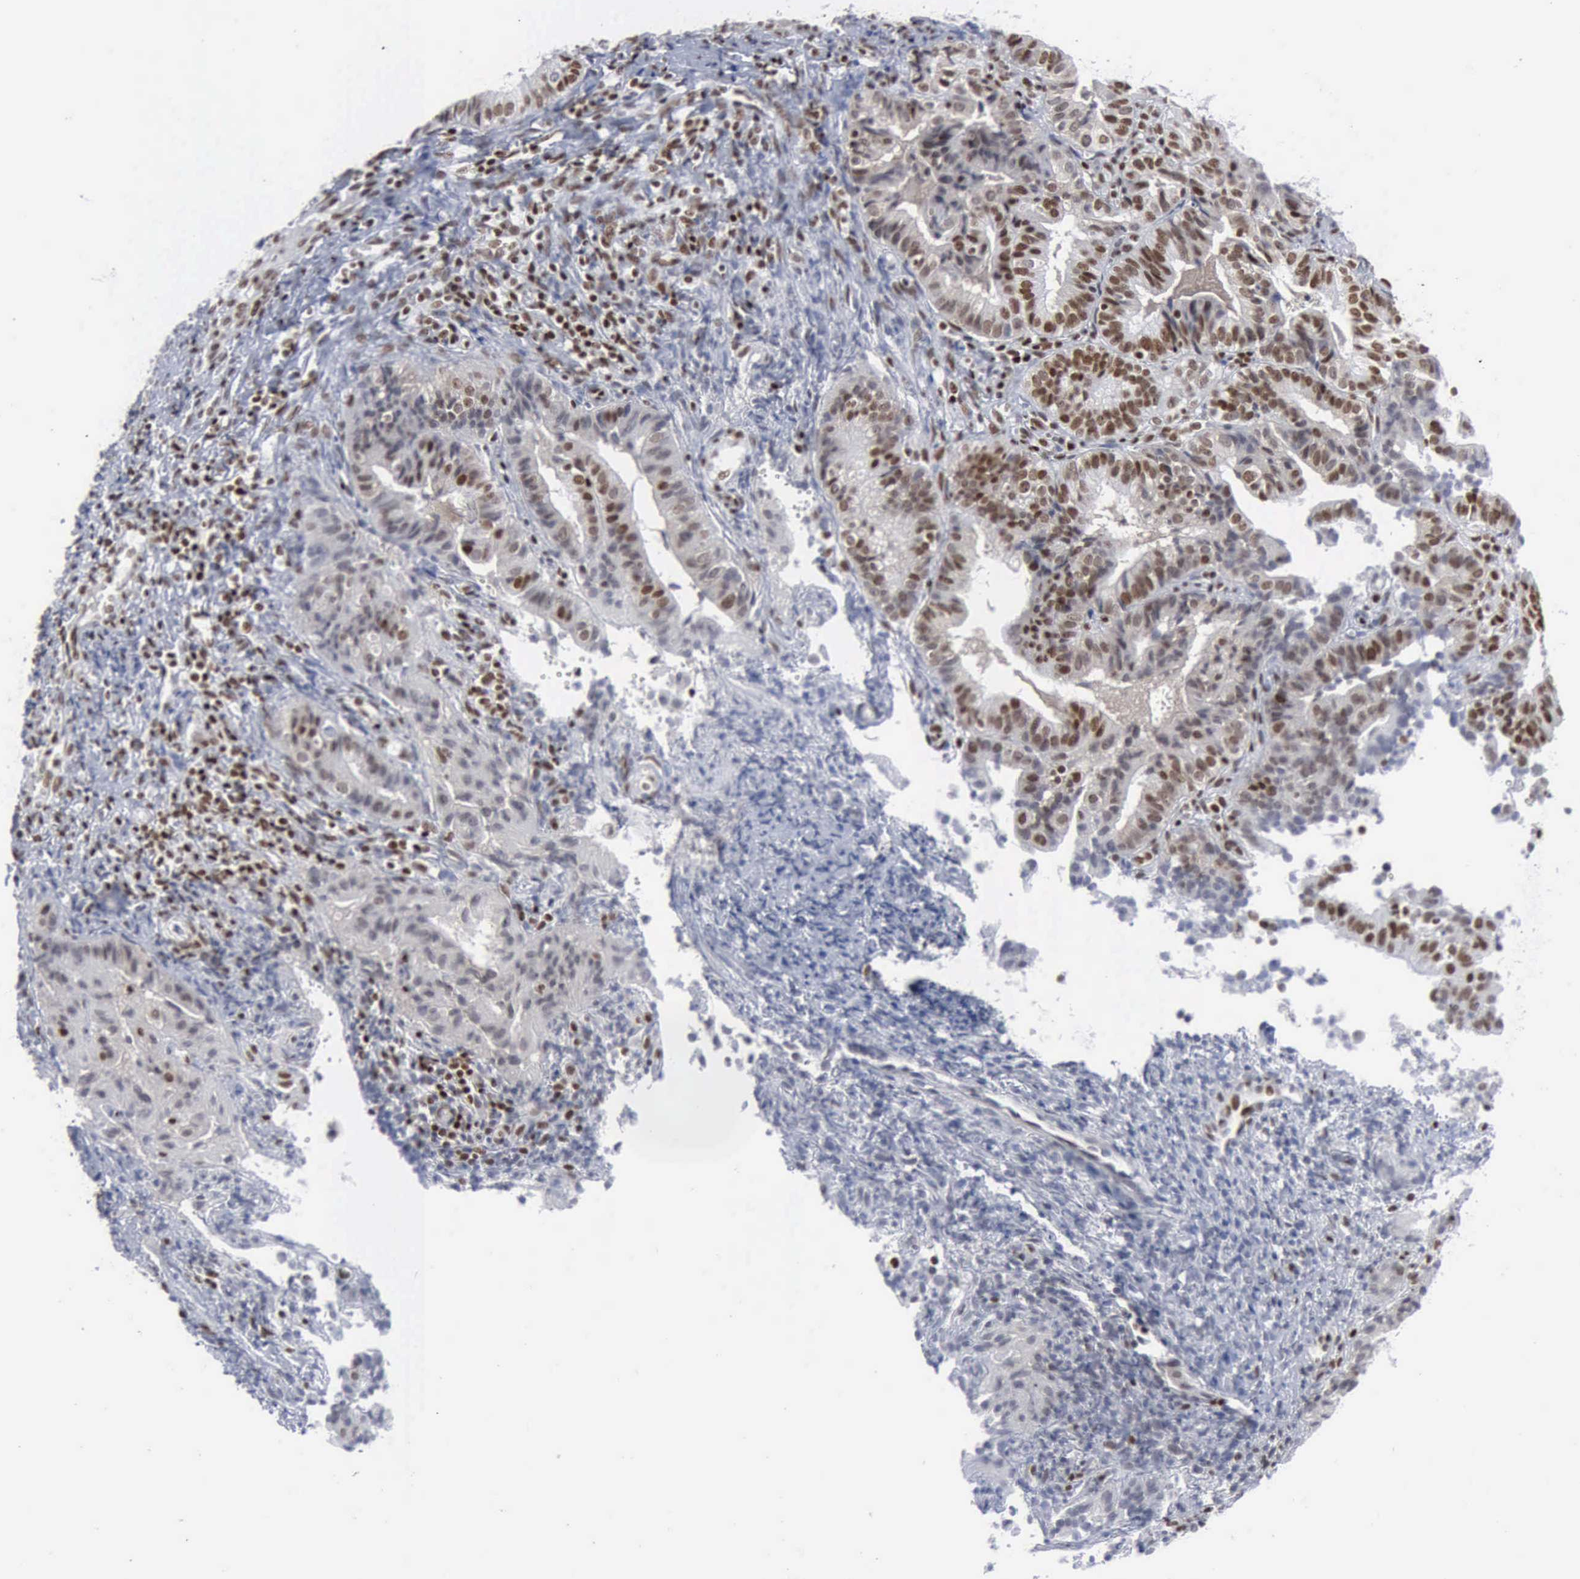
{"staining": {"intensity": "moderate", "quantity": ">75%", "location": "nuclear"}, "tissue": "cervical cancer", "cell_type": "Tumor cells", "image_type": "cancer", "snomed": [{"axis": "morphology", "description": "Adenocarcinoma, NOS"}, {"axis": "topography", "description": "Cervix"}], "caption": "High-power microscopy captured an immunohistochemistry histopathology image of adenocarcinoma (cervical), revealing moderate nuclear expression in about >75% of tumor cells.", "gene": "XPA", "patient": {"sex": "female", "age": 60}}